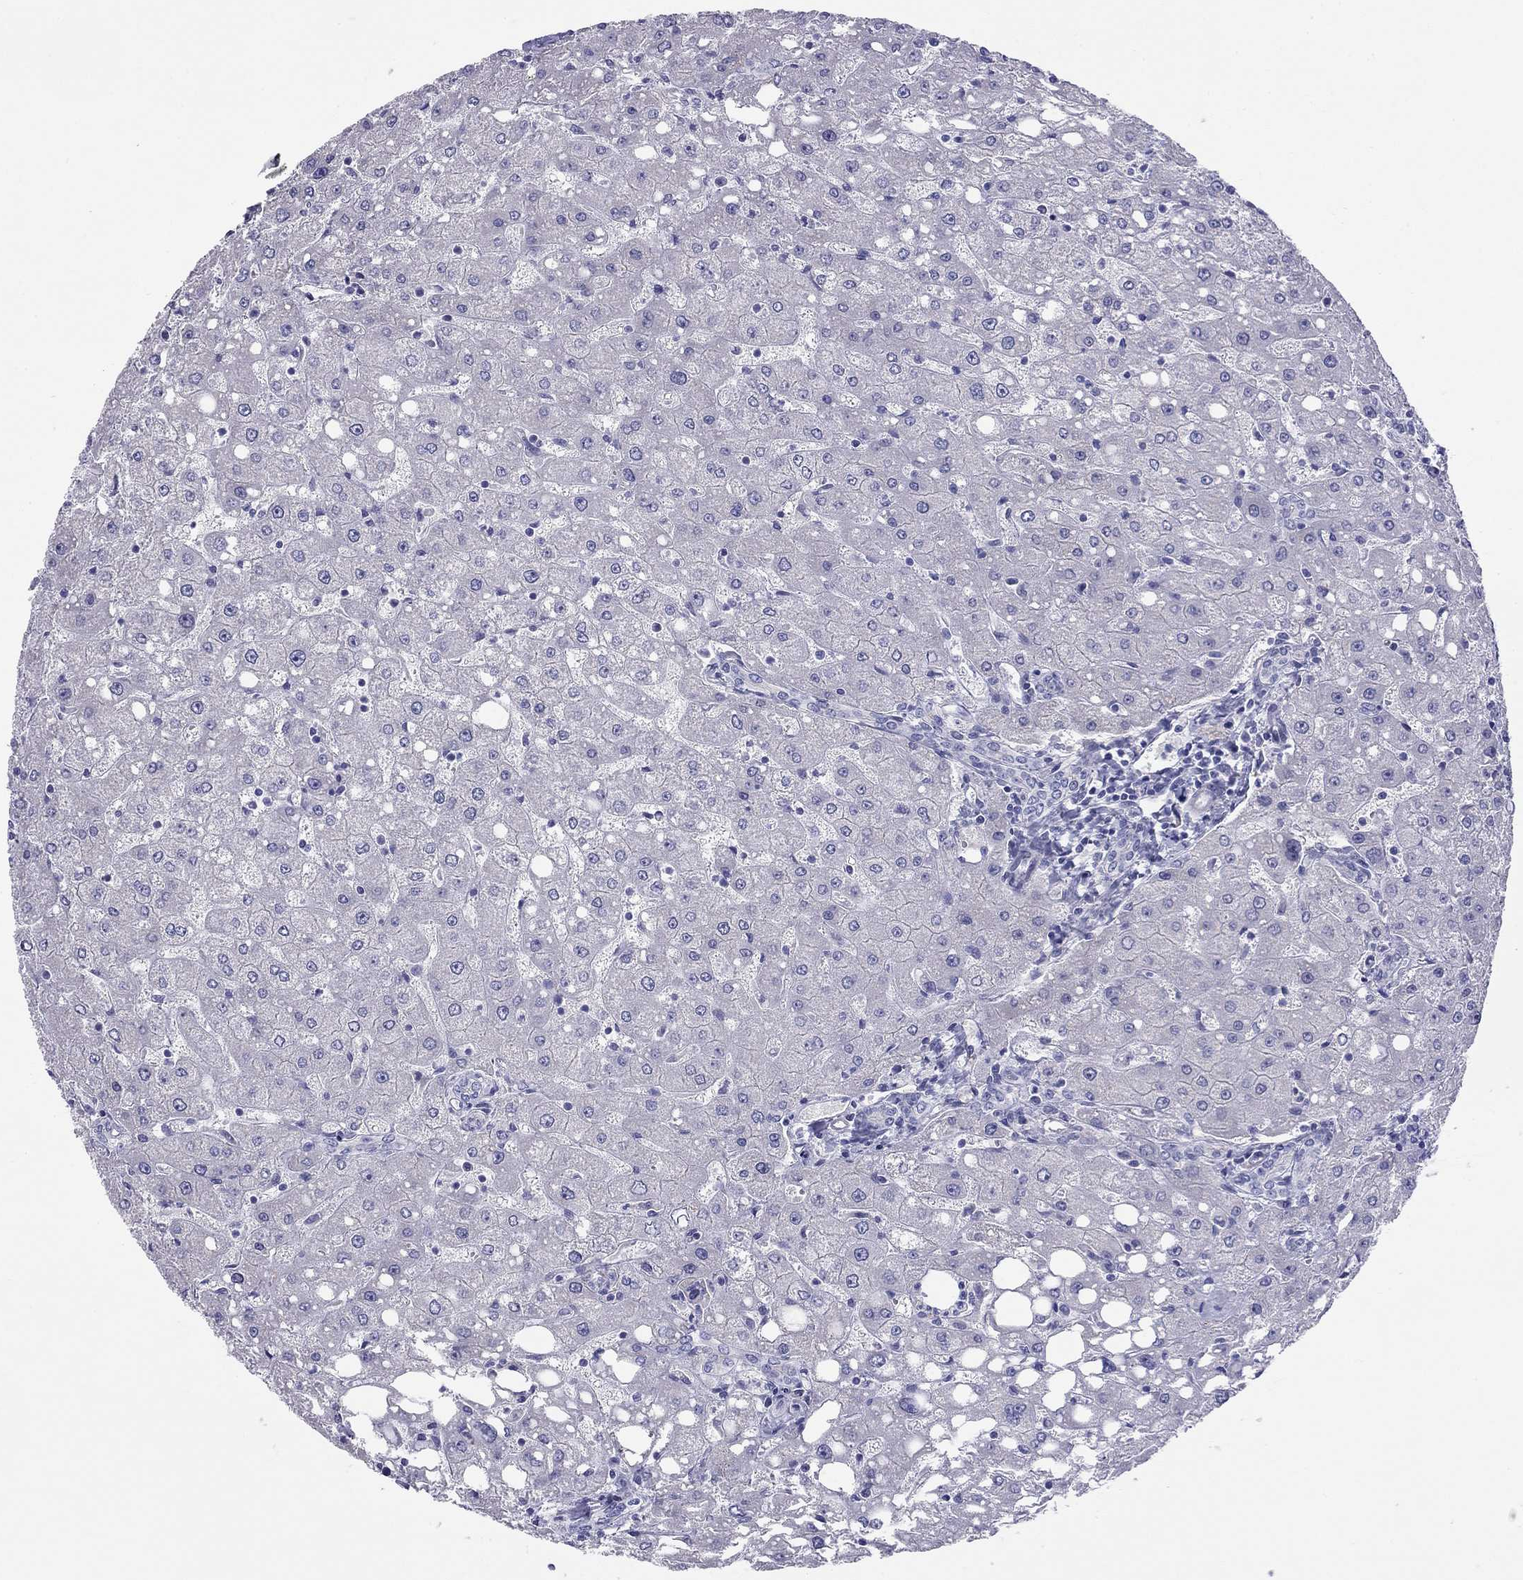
{"staining": {"intensity": "negative", "quantity": "none", "location": "none"}, "tissue": "liver", "cell_type": "Cholangiocytes", "image_type": "normal", "snomed": [{"axis": "morphology", "description": "Normal tissue, NOS"}, {"axis": "topography", "description": "Liver"}], "caption": "Micrograph shows no significant protein expression in cholangiocytes of benign liver.", "gene": "CMYA5", "patient": {"sex": "female", "age": 53}}